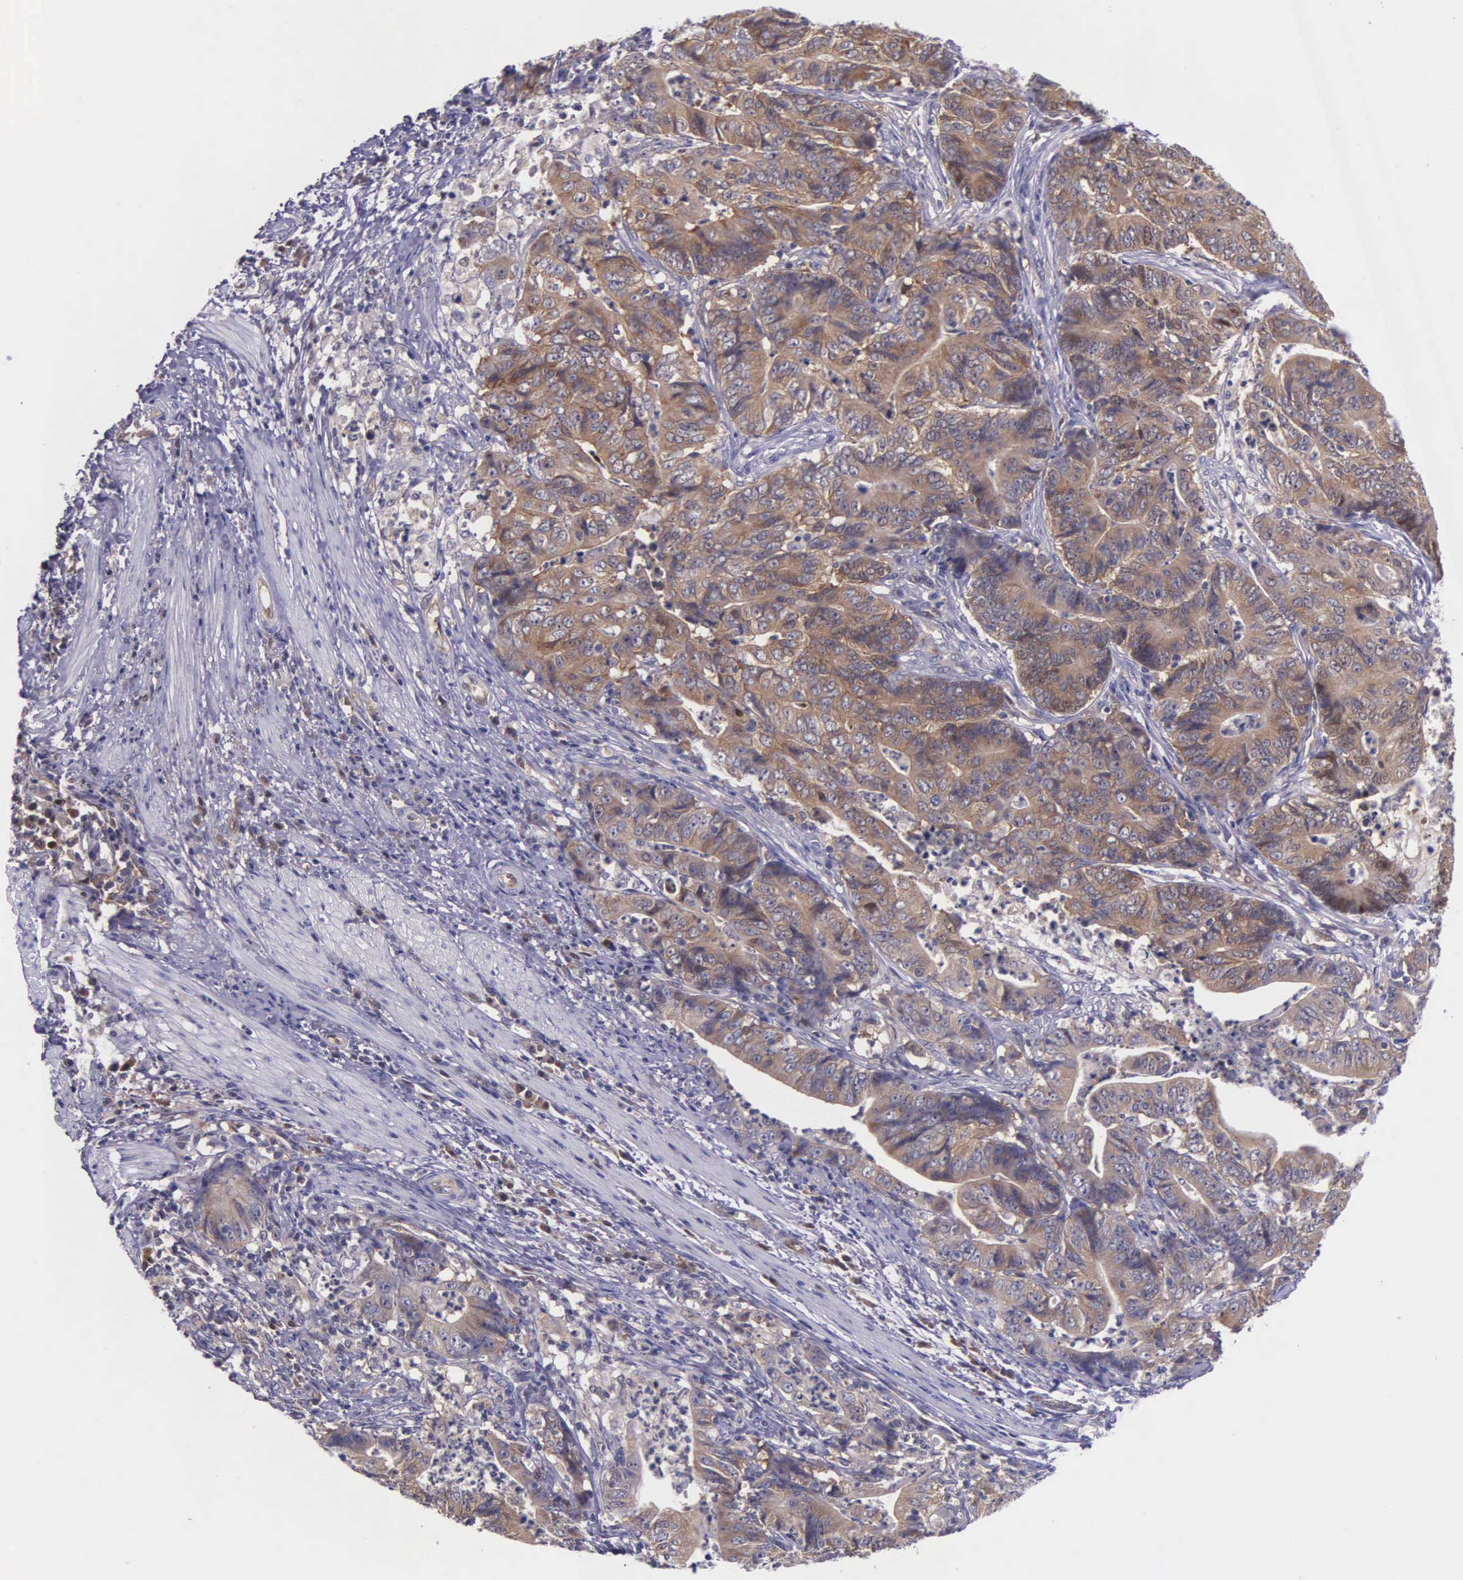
{"staining": {"intensity": "moderate", "quantity": ">75%", "location": "cytoplasmic/membranous"}, "tissue": "stomach cancer", "cell_type": "Tumor cells", "image_type": "cancer", "snomed": [{"axis": "morphology", "description": "Adenocarcinoma, NOS"}, {"axis": "topography", "description": "Stomach, lower"}], "caption": "Moderate cytoplasmic/membranous positivity is present in about >75% of tumor cells in stomach adenocarcinoma.", "gene": "GMPR2", "patient": {"sex": "female", "age": 86}}